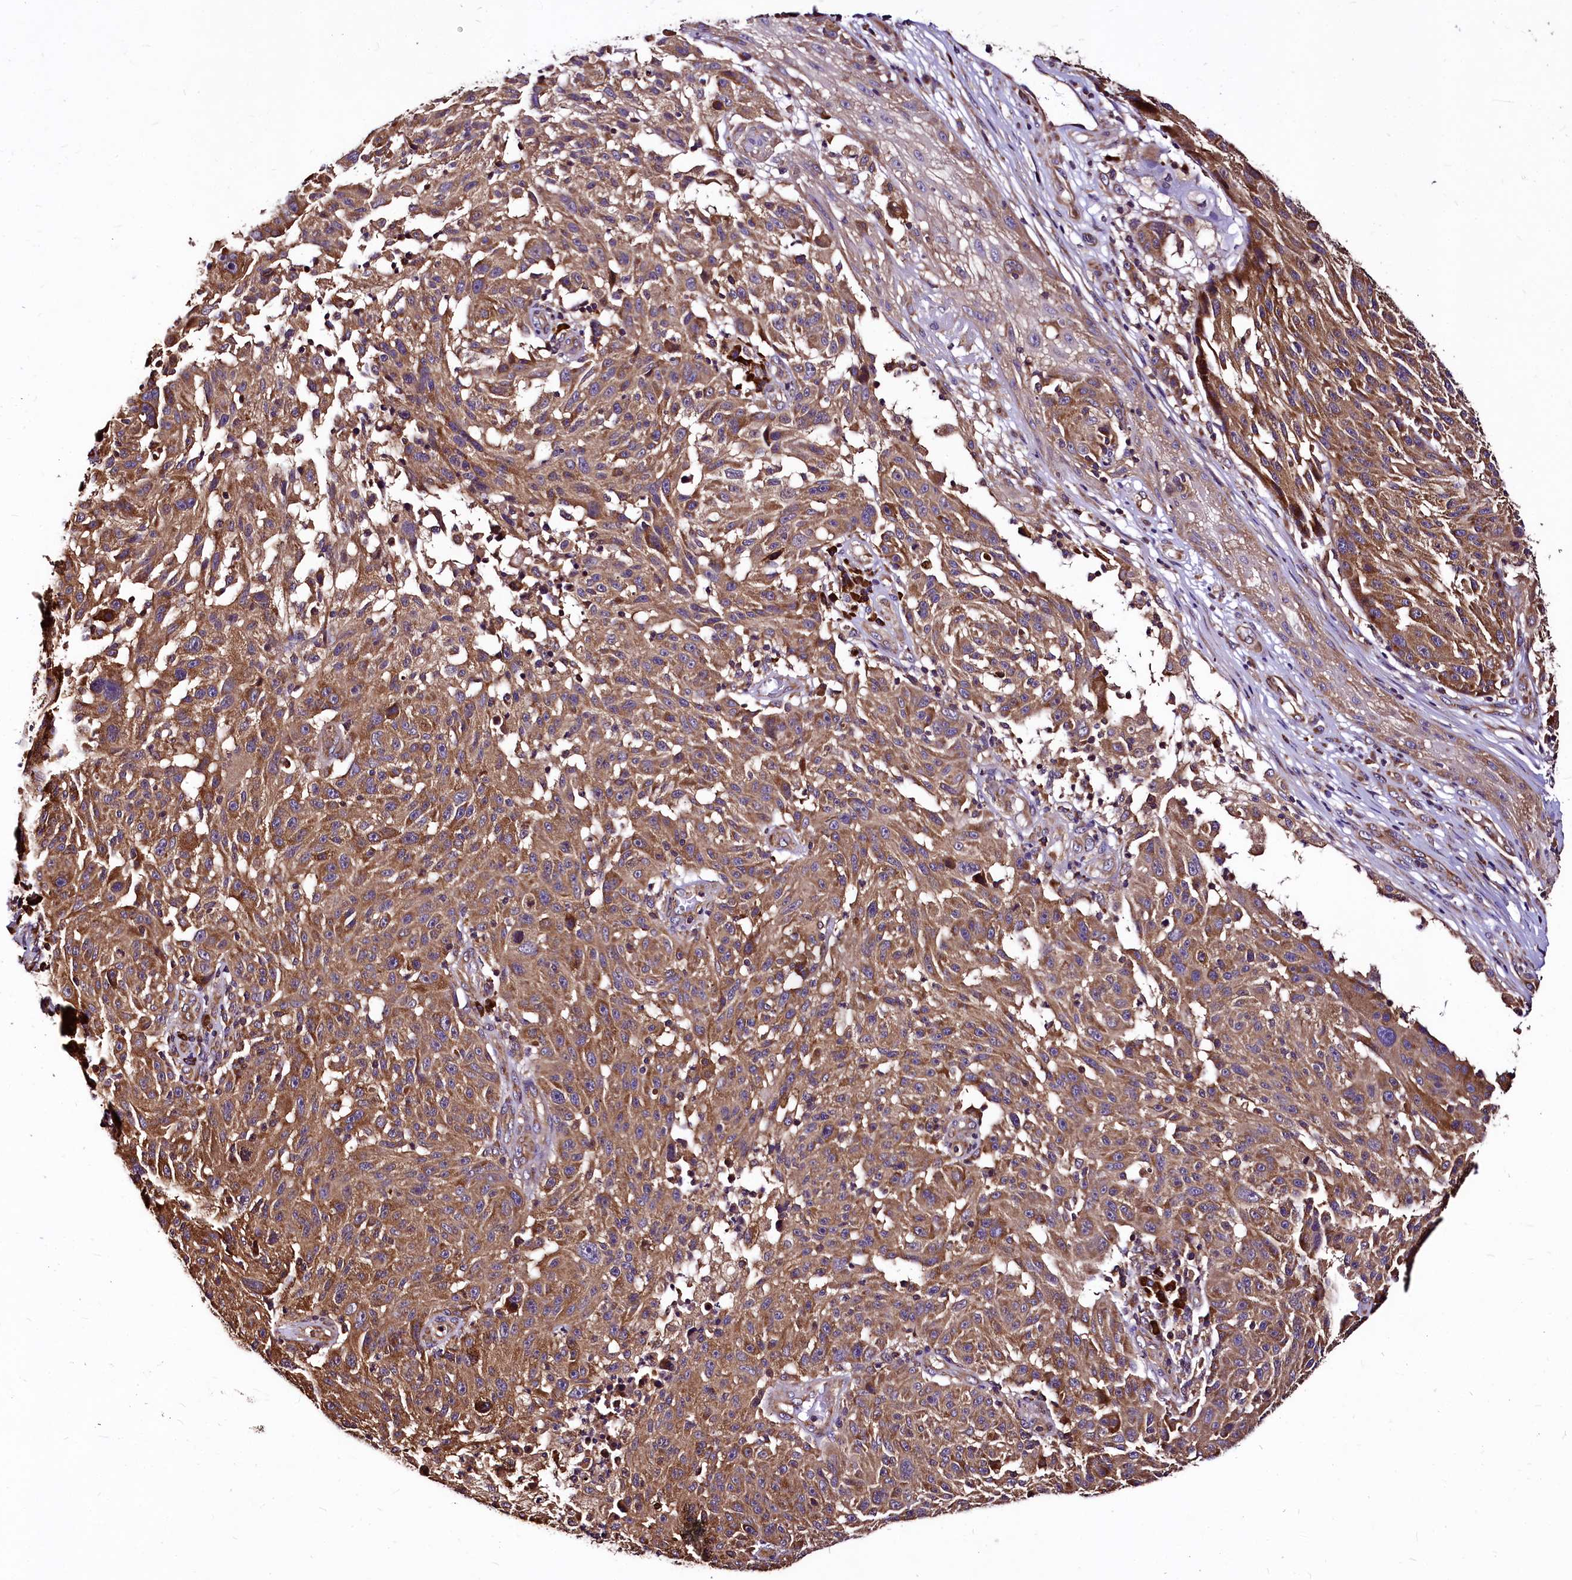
{"staining": {"intensity": "moderate", "quantity": ">75%", "location": "cytoplasmic/membranous"}, "tissue": "melanoma", "cell_type": "Tumor cells", "image_type": "cancer", "snomed": [{"axis": "morphology", "description": "Malignant melanoma, NOS"}, {"axis": "topography", "description": "Skin"}], "caption": "Melanoma was stained to show a protein in brown. There is medium levels of moderate cytoplasmic/membranous staining in approximately >75% of tumor cells. (DAB (3,3'-diaminobenzidine) IHC with brightfield microscopy, high magnification).", "gene": "LRSAM1", "patient": {"sex": "male", "age": 53}}